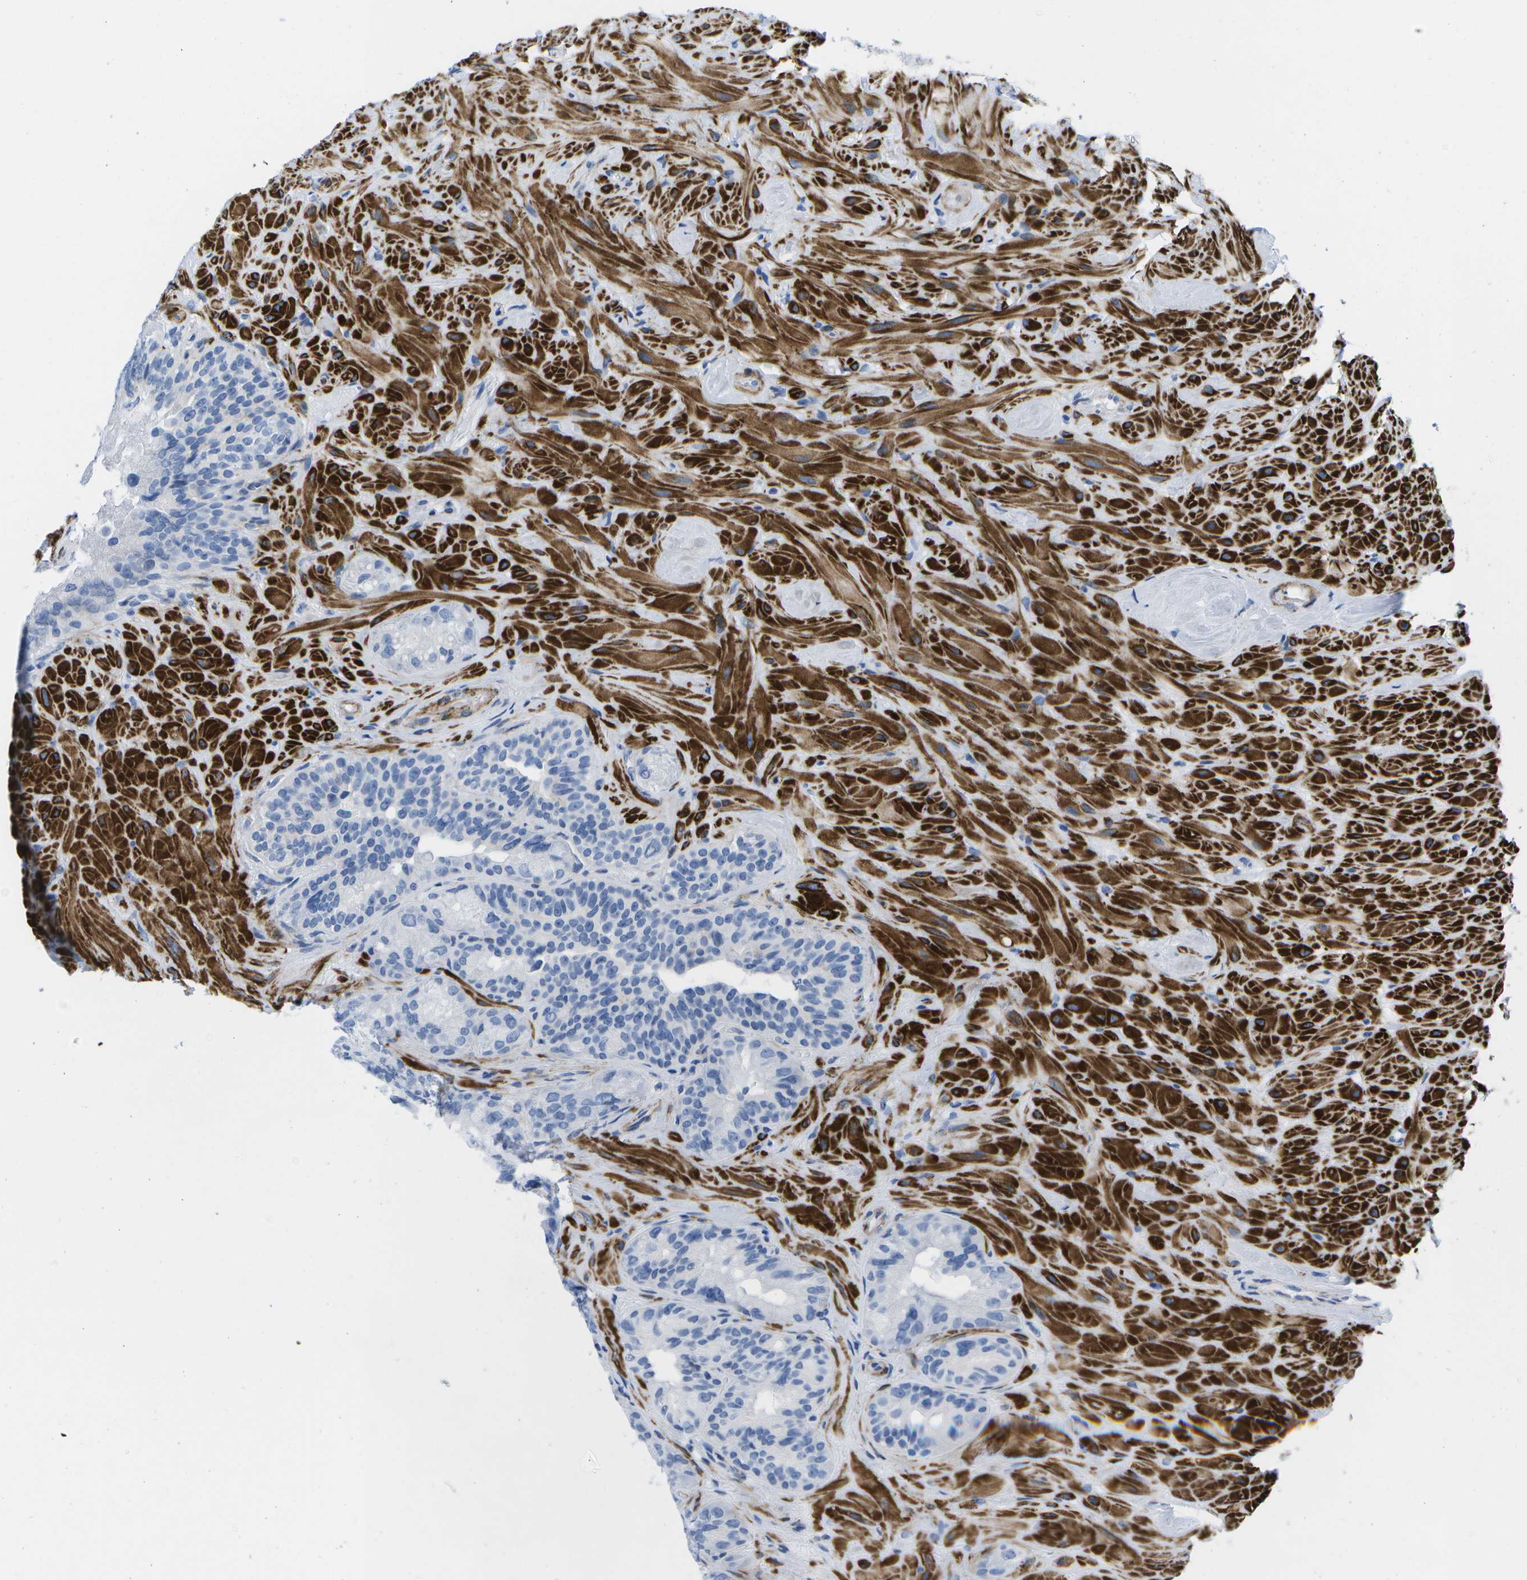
{"staining": {"intensity": "negative", "quantity": "none", "location": "none"}, "tissue": "seminal vesicle", "cell_type": "Glandular cells", "image_type": "normal", "snomed": [{"axis": "morphology", "description": "Normal tissue, NOS"}, {"axis": "topography", "description": "Seminal veicle"}], "caption": "Immunohistochemistry image of benign human seminal vesicle stained for a protein (brown), which displays no staining in glandular cells.", "gene": "ADGRG6", "patient": {"sex": "male", "age": 68}}